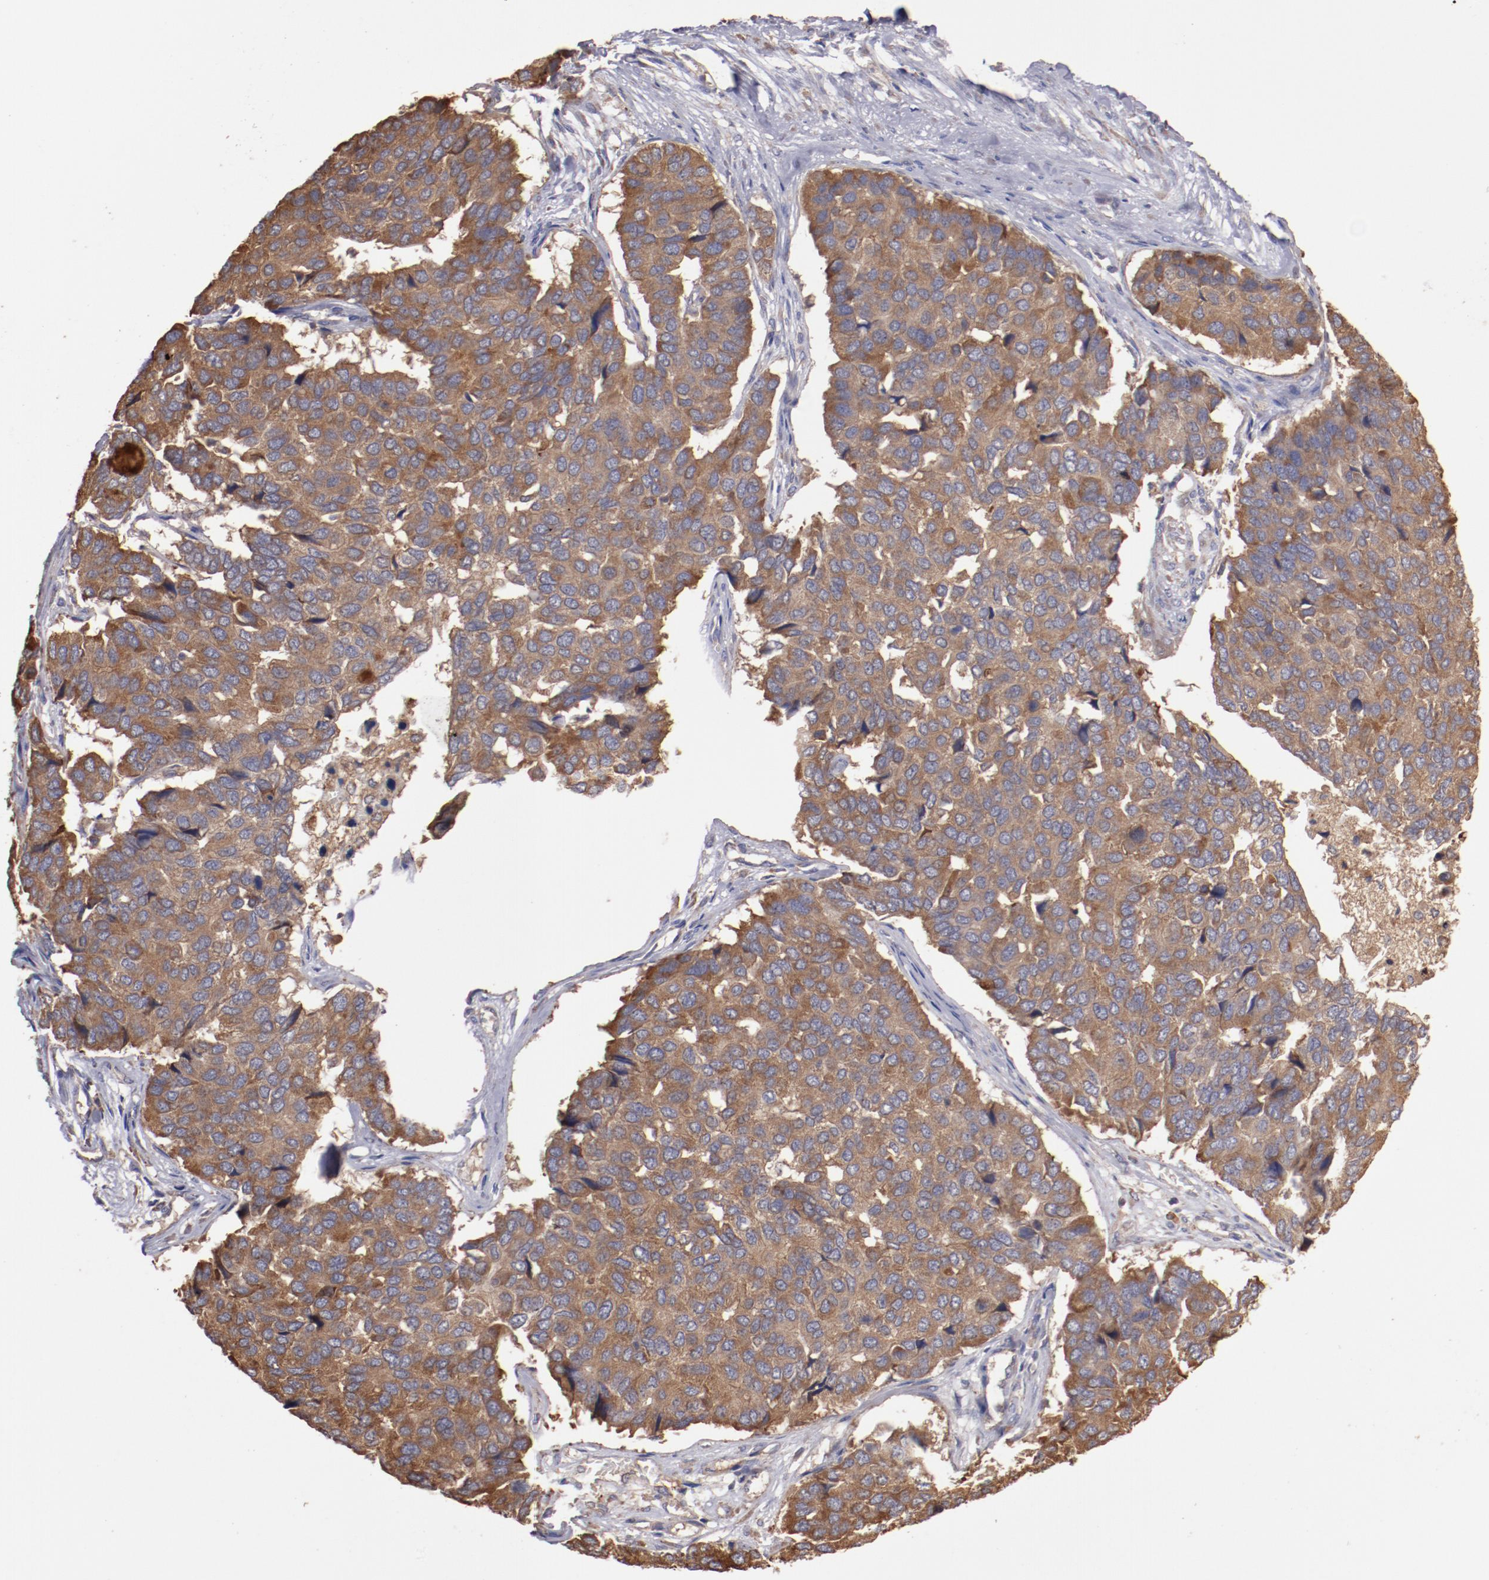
{"staining": {"intensity": "moderate", "quantity": ">75%", "location": "cytoplasmic/membranous"}, "tissue": "pancreatic cancer", "cell_type": "Tumor cells", "image_type": "cancer", "snomed": [{"axis": "morphology", "description": "Adenocarcinoma, NOS"}, {"axis": "topography", "description": "Pancreas"}], "caption": "A micrograph of human pancreatic adenocarcinoma stained for a protein displays moderate cytoplasmic/membranous brown staining in tumor cells. The staining was performed using DAB (3,3'-diaminobenzidine) to visualize the protein expression in brown, while the nuclei were stained in blue with hematoxylin (Magnification: 20x).", "gene": "NFKBIE", "patient": {"sex": "male", "age": 50}}